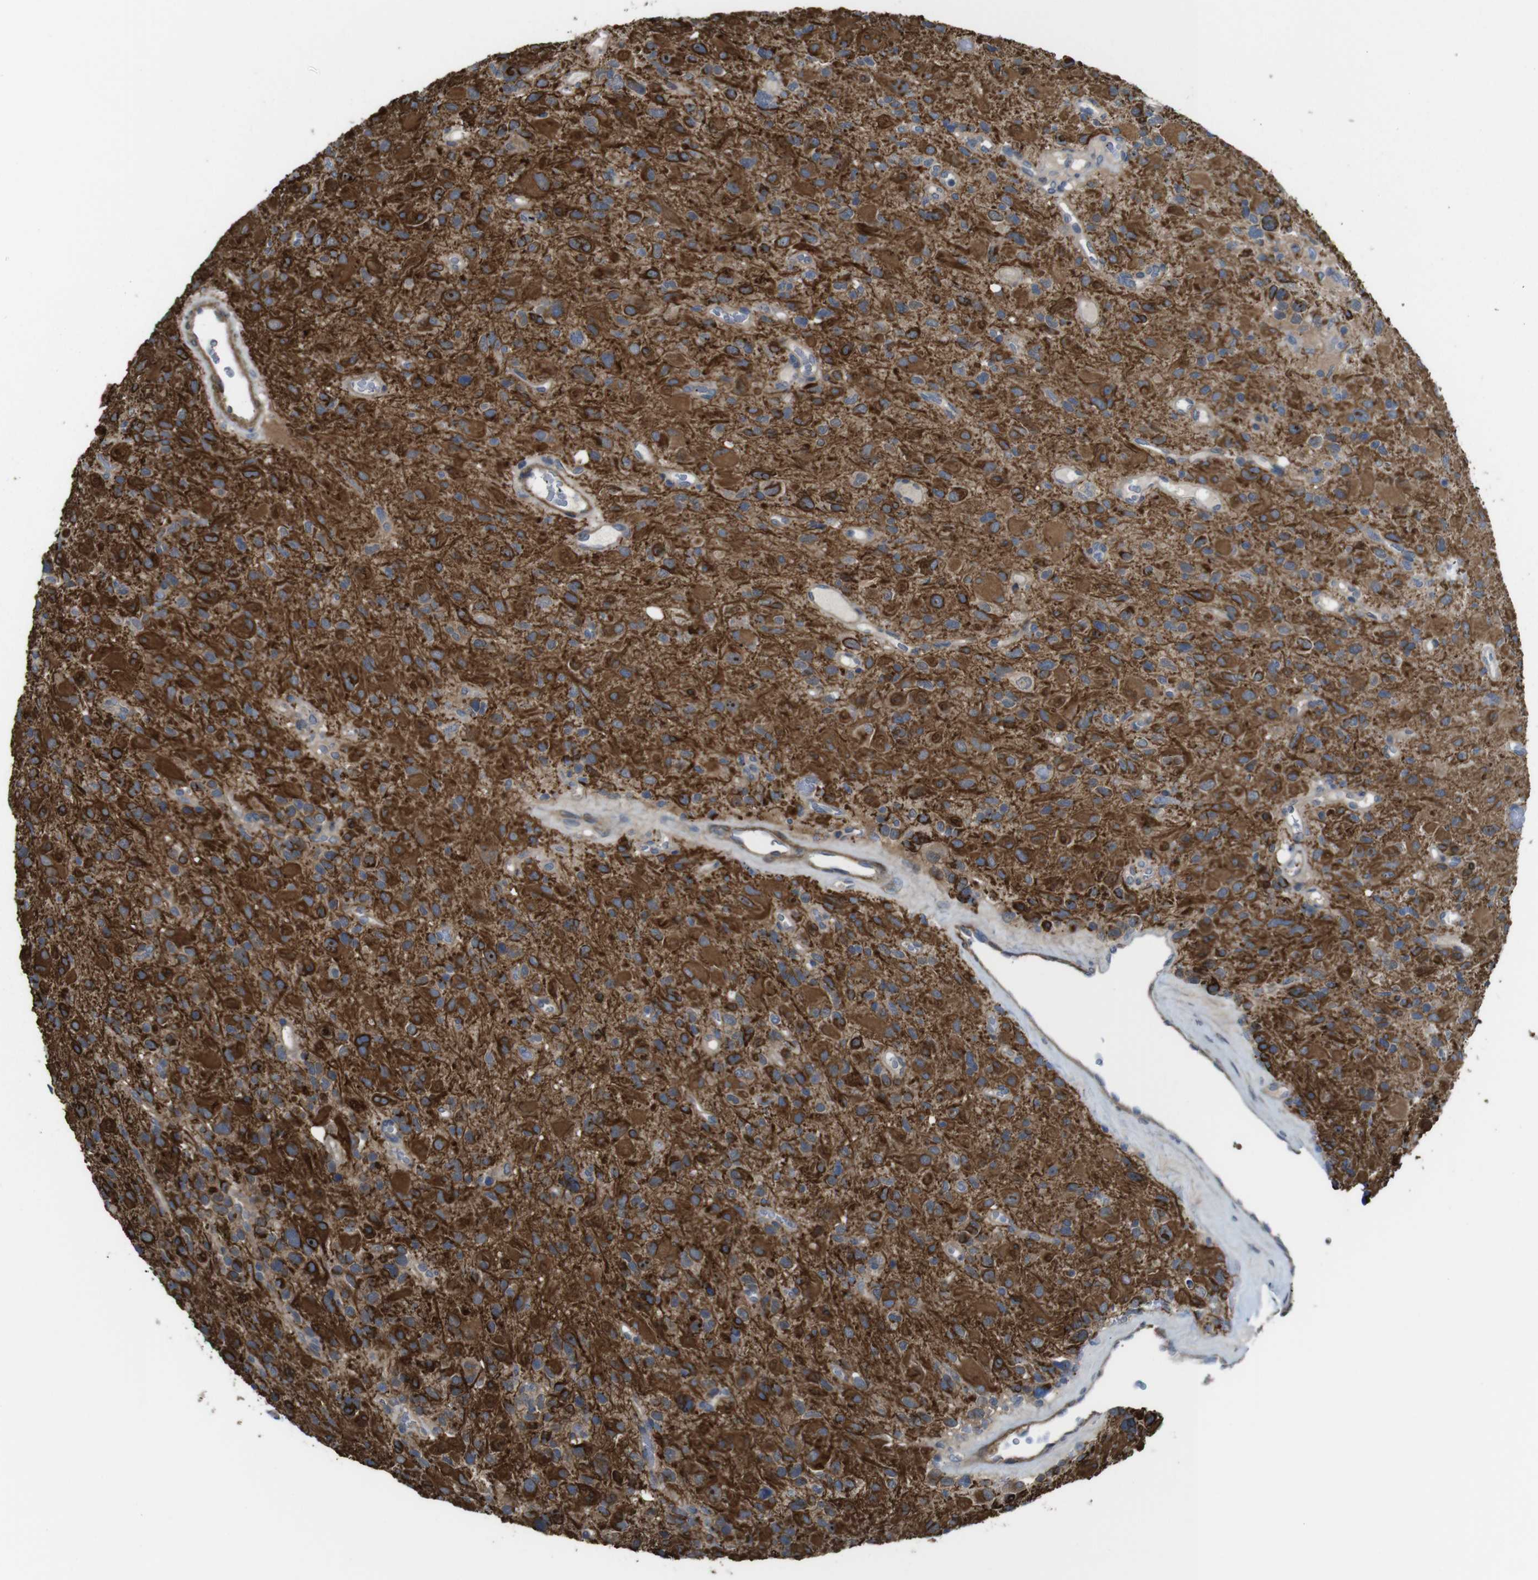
{"staining": {"intensity": "strong", "quantity": ">75%", "location": "cytoplasmic/membranous"}, "tissue": "glioma", "cell_type": "Tumor cells", "image_type": "cancer", "snomed": [{"axis": "morphology", "description": "Glioma, malignant, High grade"}, {"axis": "topography", "description": "Brain"}], "caption": "Strong cytoplasmic/membranous protein expression is present in about >75% of tumor cells in glioma. (Brightfield microscopy of DAB IHC at high magnification).", "gene": "CDC34", "patient": {"sex": "male", "age": 48}}